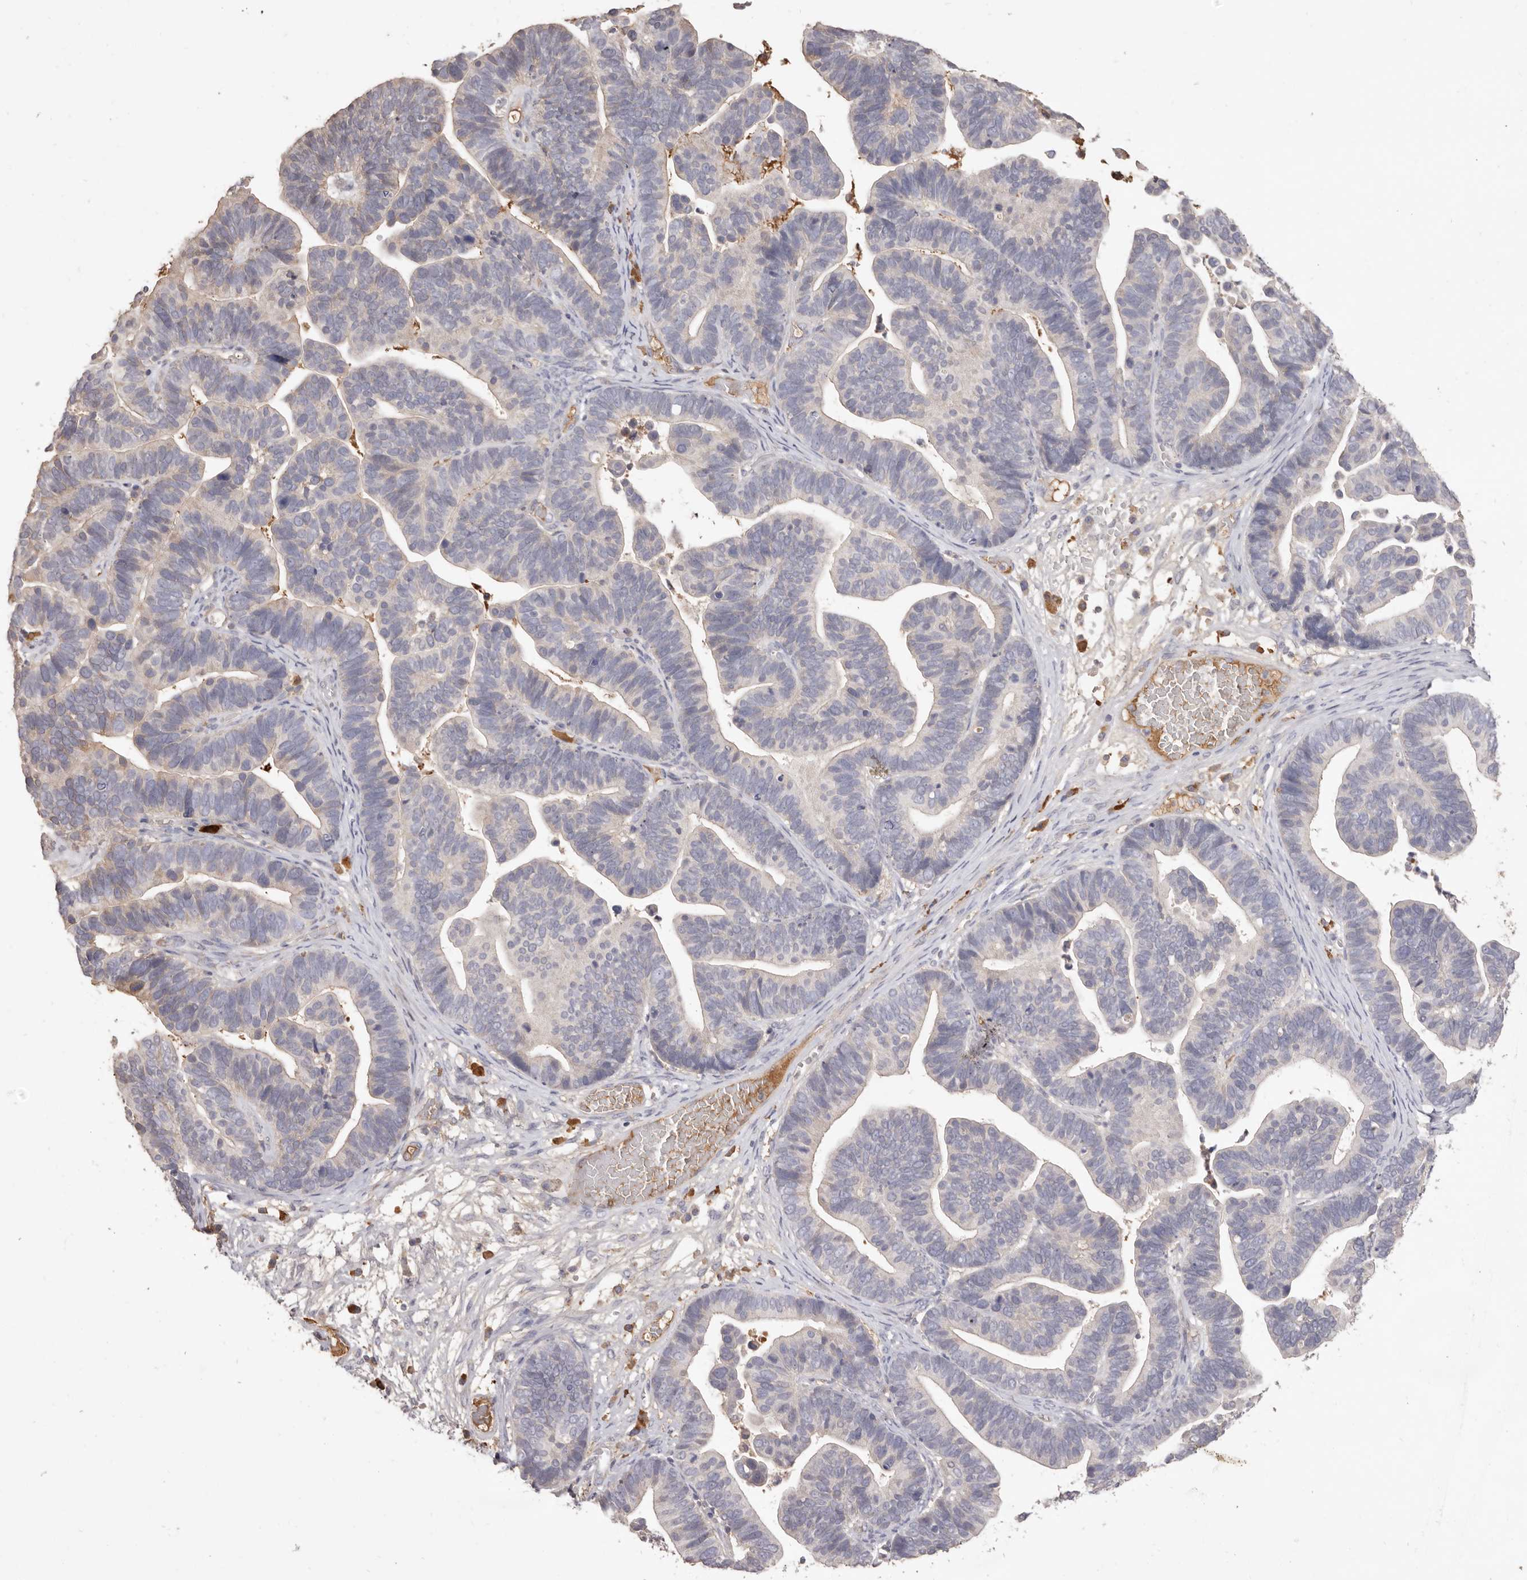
{"staining": {"intensity": "negative", "quantity": "none", "location": "none"}, "tissue": "ovarian cancer", "cell_type": "Tumor cells", "image_type": "cancer", "snomed": [{"axis": "morphology", "description": "Cystadenocarcinoma, serous, NOS"}, {"axis": "topography", "description": "Ovary"}], "caption": "IHC photomicrograph of serous cystadenocarcinoma (ovarian) stained for a protein (brown), which reveals no positivity in tumor cells.", "gene": "HCAR2", "patient": {"sex": "female", "age": 56}}